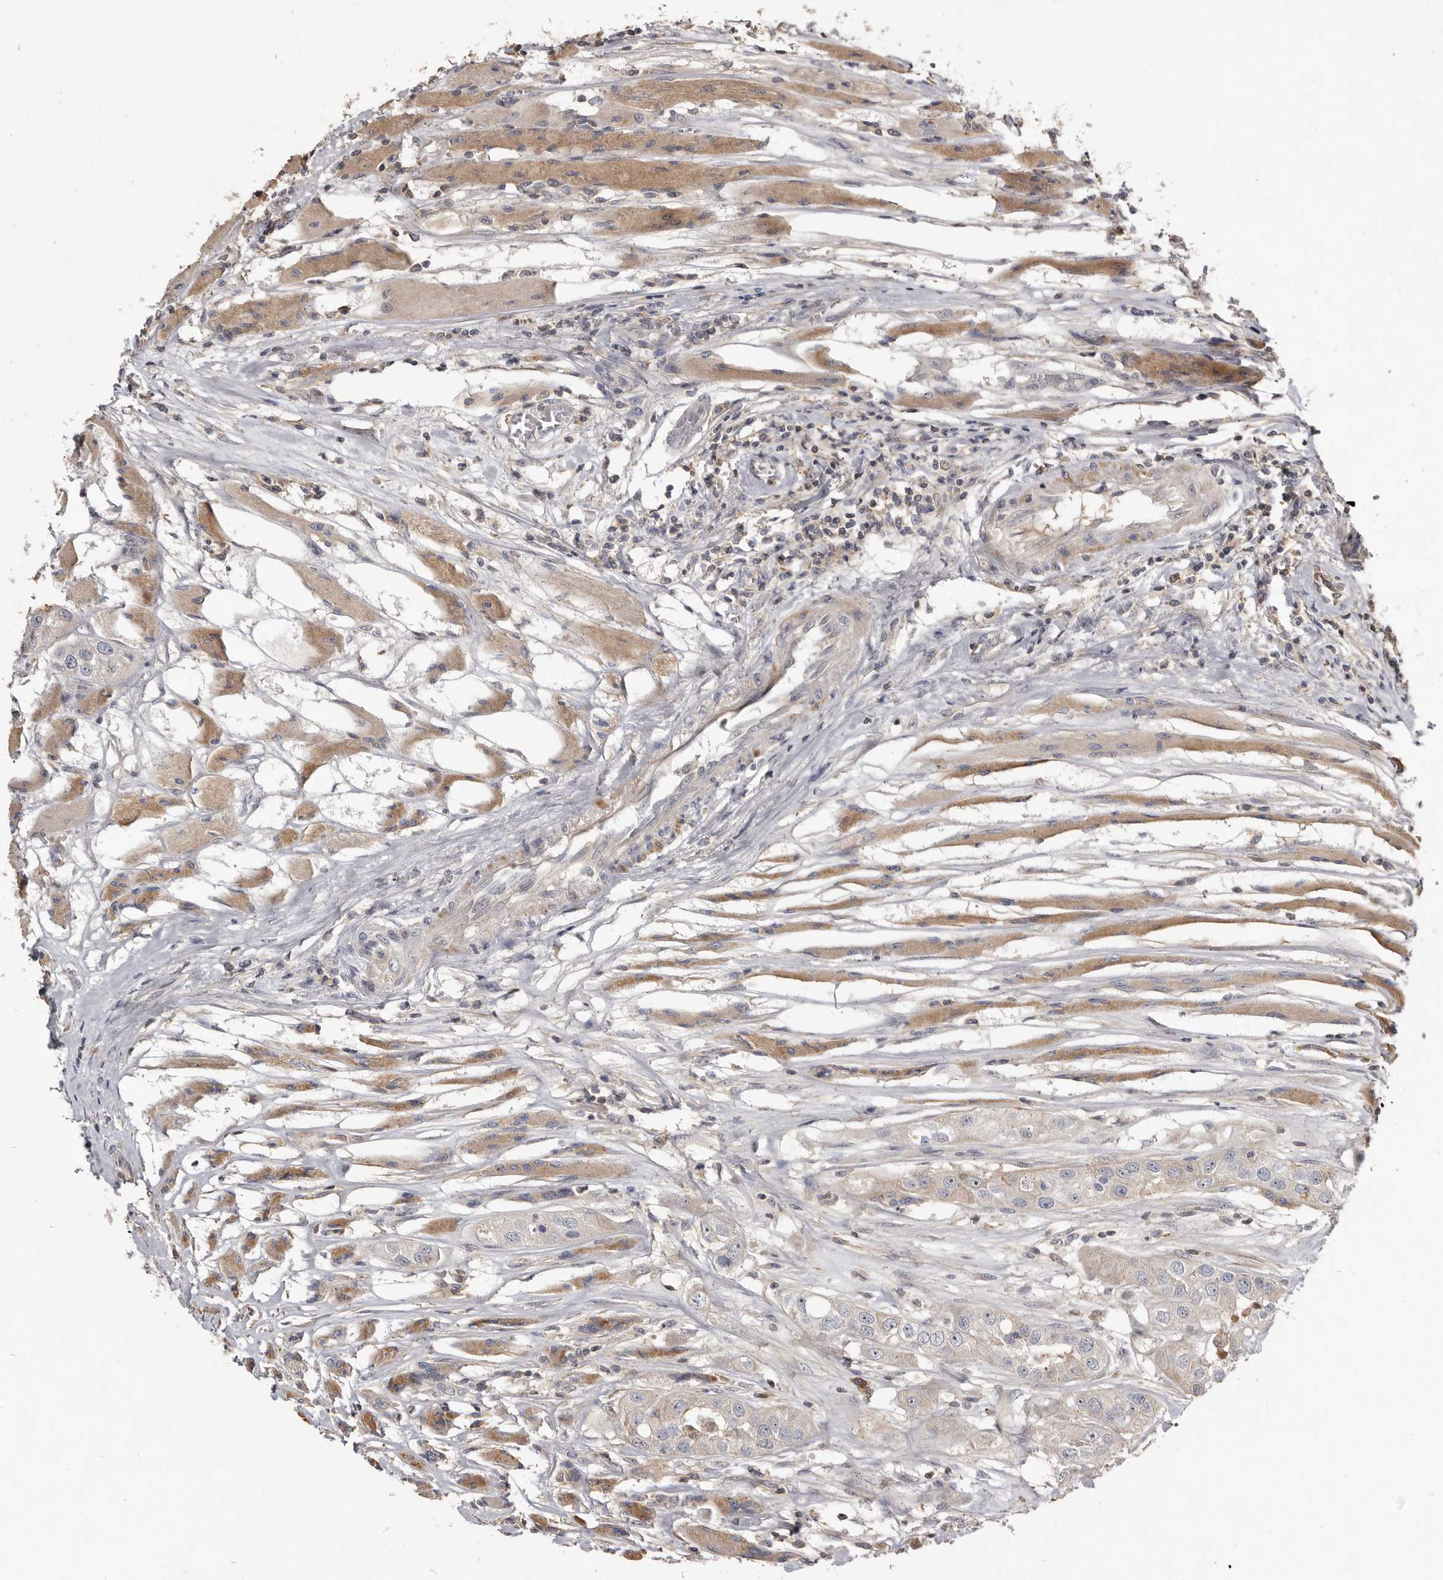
{"staining": {"intensity": "moderate", "quantity": "25%-75%", "location": "cytoplasmic/membranous"}, "tissue": "head and neck cancer", "cell_type": "Tumor cells", "image_type": "cancer", "snomed": [{"axis": "morphology", "description": "Normal tissue, NOS"}, {"axis": "morphology", "description": "Squamous cell carcinoma, NOS"}, {"axis": "topography", "description": "Skeletal muscle"}, {"axis": "topography", "description": "Head-Neck"}], "caption": "Immunohistochemical staining of human head and neck cancer shows medium levels of moderate cytoplasmic/membranous staining in approximately 25%-75% of tumor cells.", "gene": "TTC39A", "patient": {"sex": "male", "age": 51}}